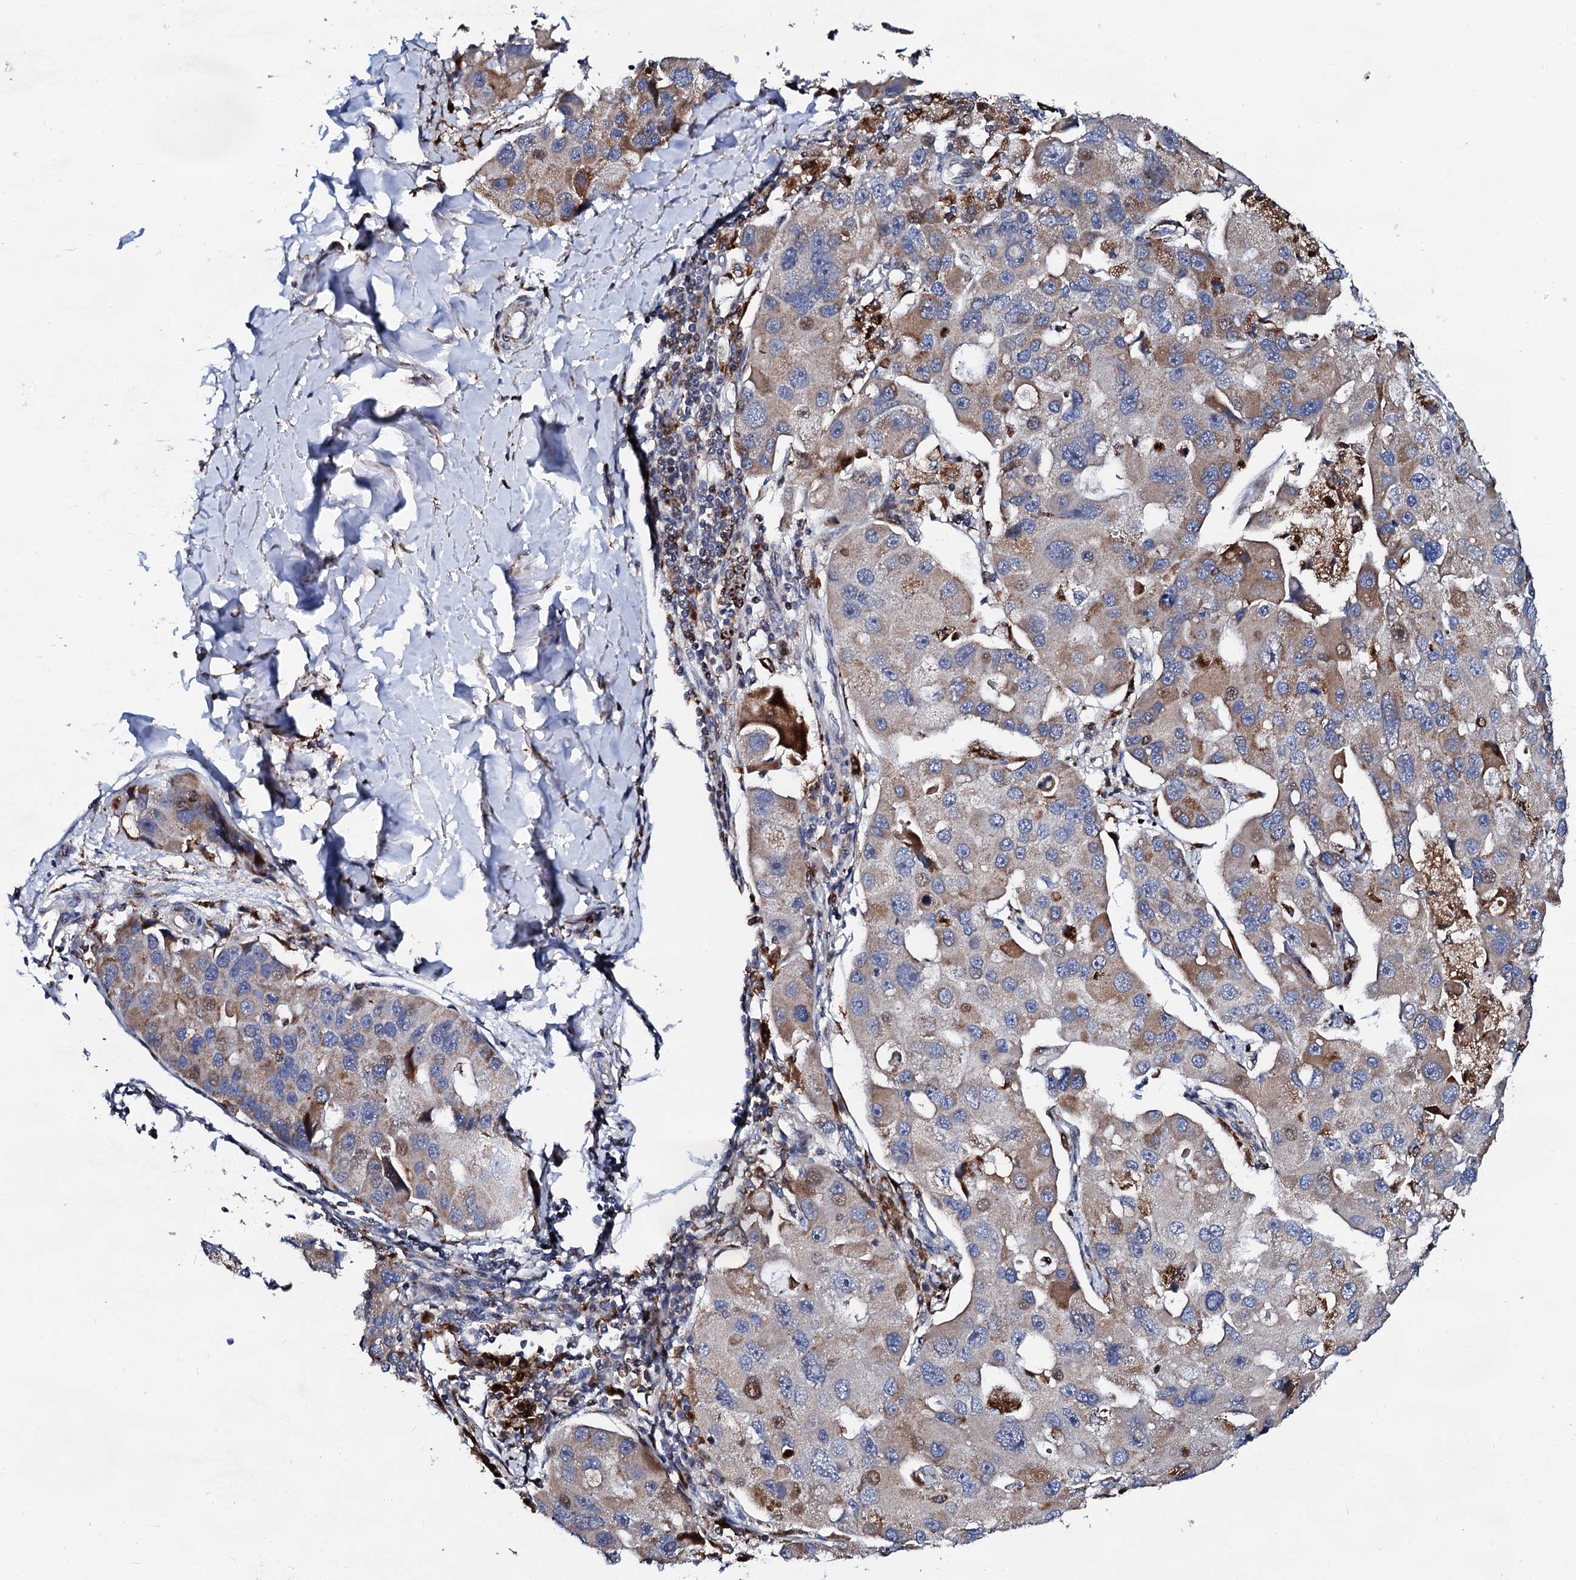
{"staining": {"intensity": "moderate", "quantity": "<25%", "location": "cytoplasmic/membranous,nuclear"}, "tissue": "lung cancer", "cell_type": "Tumor cells", "image_type": "cancer", "snomed": [{"axis": "morphology", "description": "Adenocarcinoma, NOS"}, {"axis": "topography", "description": "Lung"}], "caption": "DAB (3,3'-diaminobenzidine) immunohistochemical staining of human adenocarcinoma (lung) shows moderate cytoplasmic/membranous and nuclear protein positivity in about <25% of tumor cells.", "gene": "TCIRG1", "patient": {"sex": "female", "age": 54}}